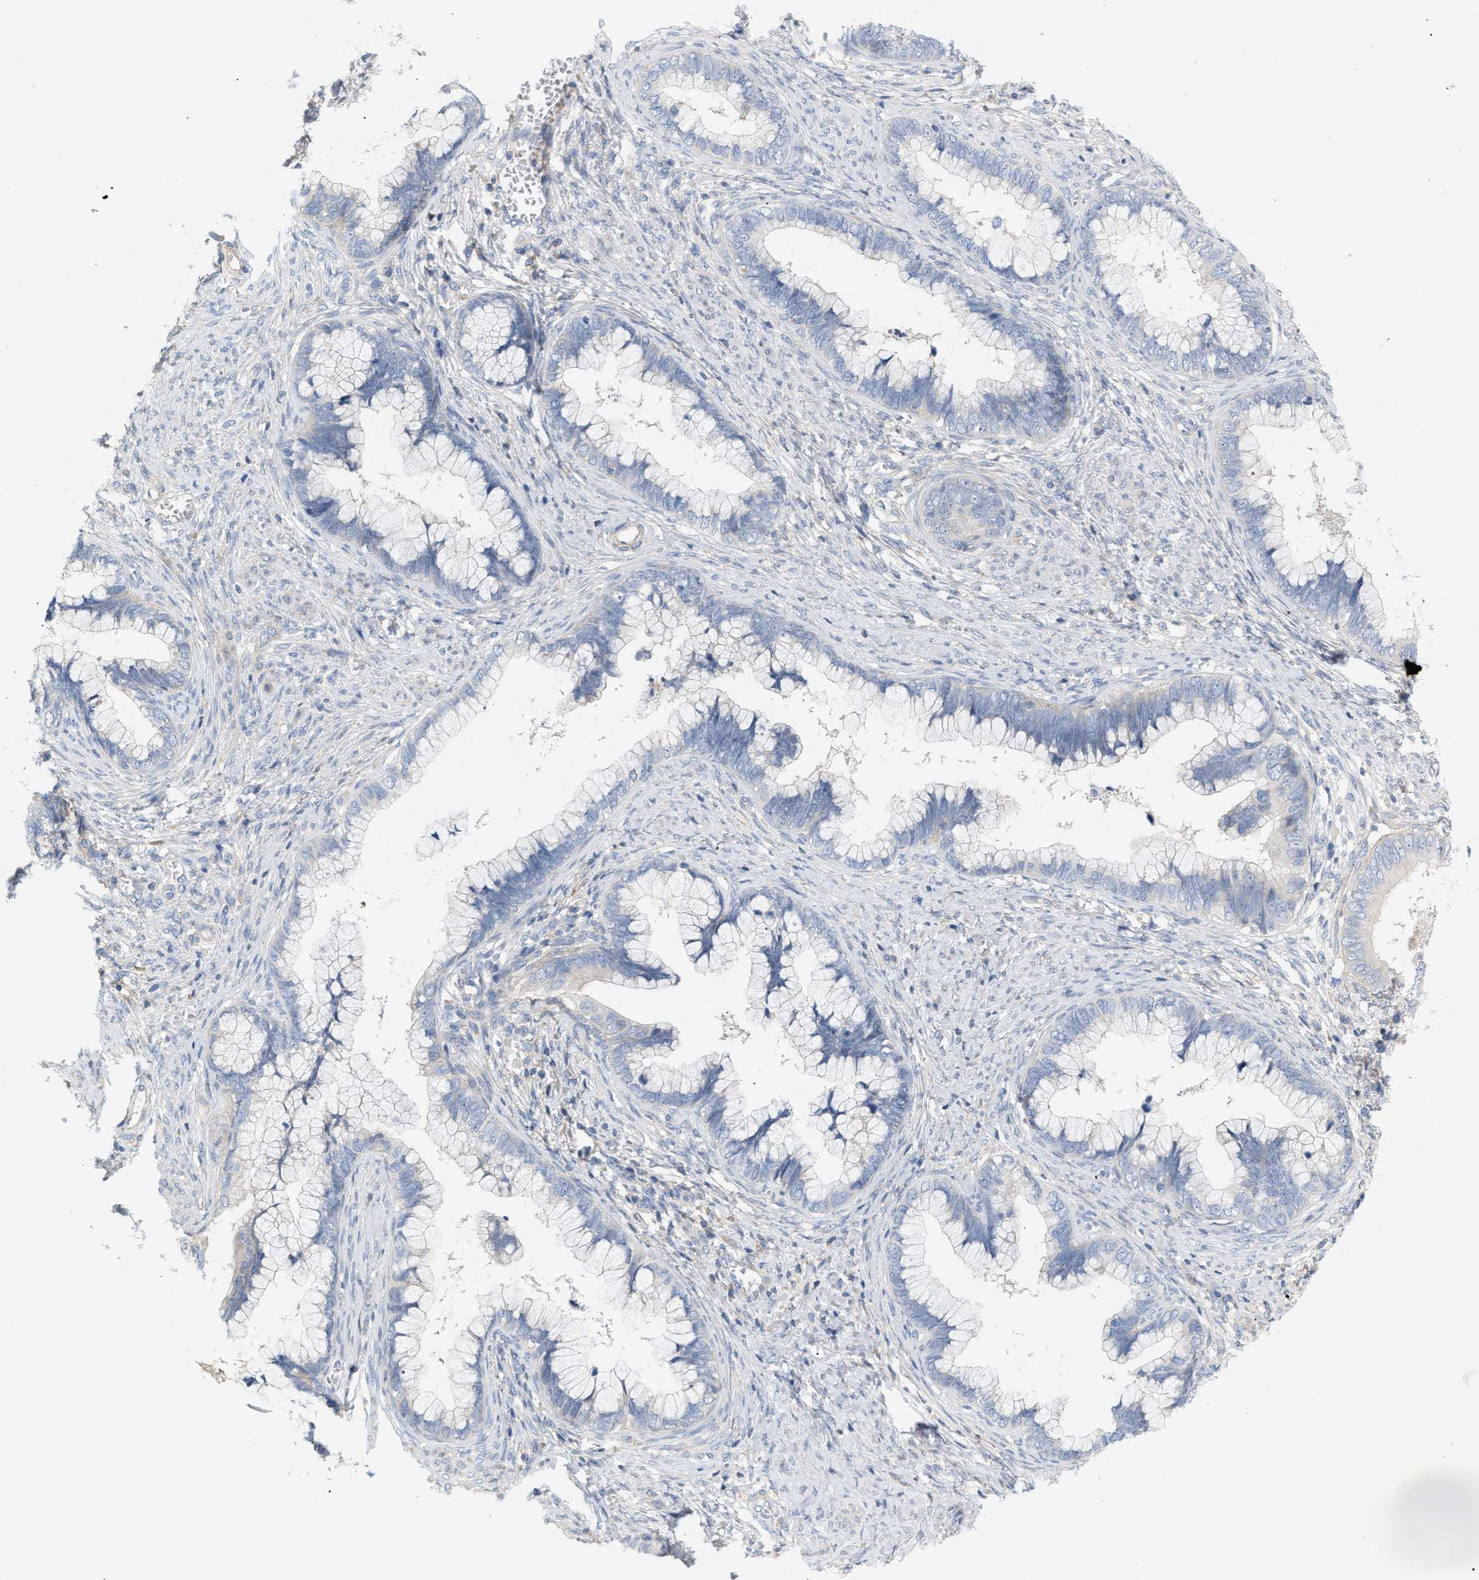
{"staining": {"intensity": "negative", "quantity": "none", "location": "none"}, "tissue": "cervical cancer", "cell_type": "Tumor cells", "image_type": "cancer", "snomed": [{"axis": "morphology", "description": "Adenocarcinoma, NOS"}, {"axis": "topography", "description": "Cervix"}], "caption": "A micrograph of cervical cancer stained for a protein demonstrates no brown staining in tumor cells.", "gene": "LRCH1", "patient": {"sex": "female", "age": 44}}